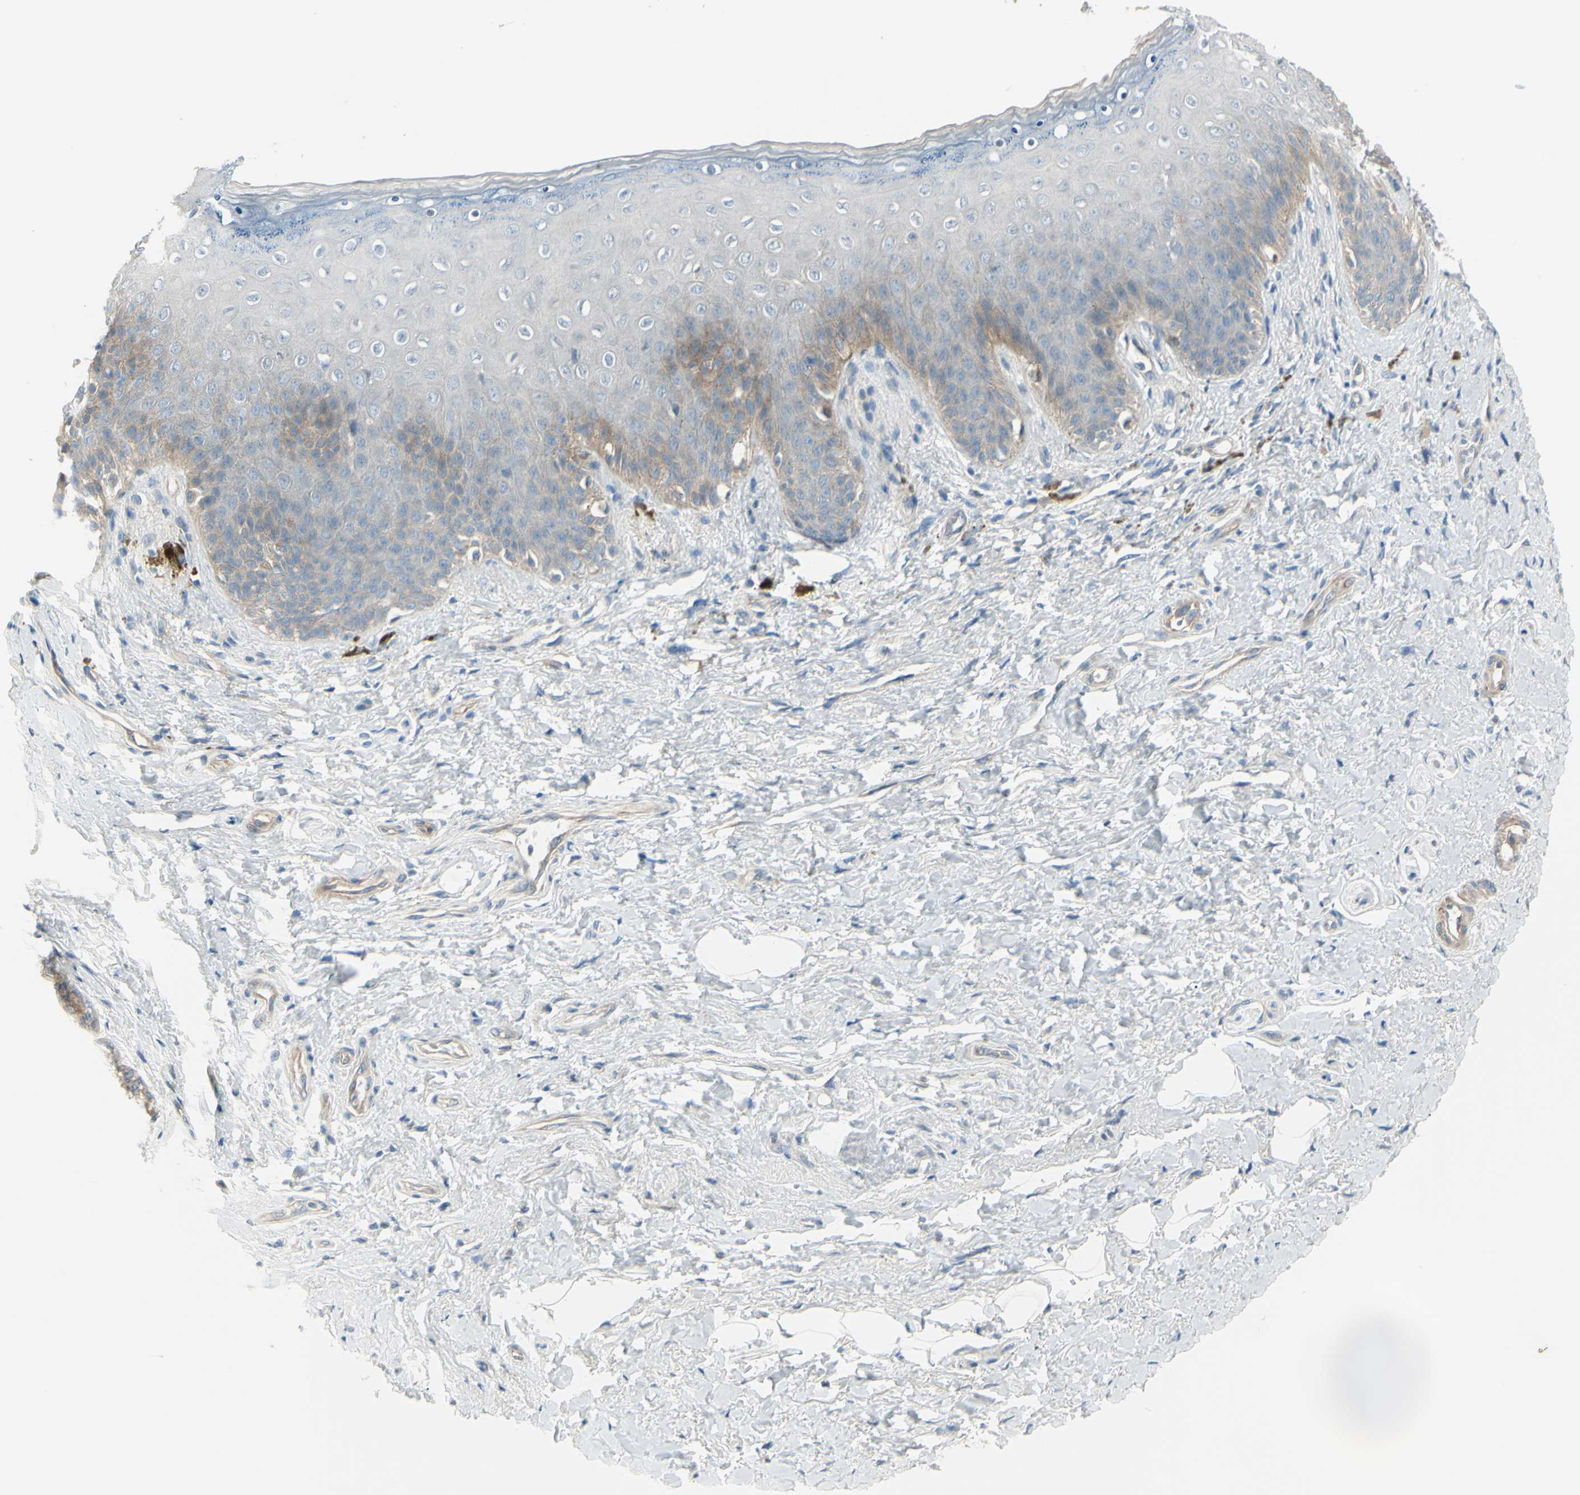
{"staining": {"intensity": "moderate", "quantity": "<25%", "location": "cytoplasmic/membranous"}, "tissue": "skin", "cell_type": "Epidermal cells", "image_type": "normal", "snomed": [{"axis": "morphology", "description": "Normal tissue, NOS"}, {"axis": "topography", "description": "Anal"}], "caption": "Immunohistochemical staining of unremarkable skin exhibits <25% levels of moderate cytoplasmic/membranous protein expression in about <25% of epidermal cells.", "gene": "LRRK1", "patient": {"sex": "female", "age": 46}}